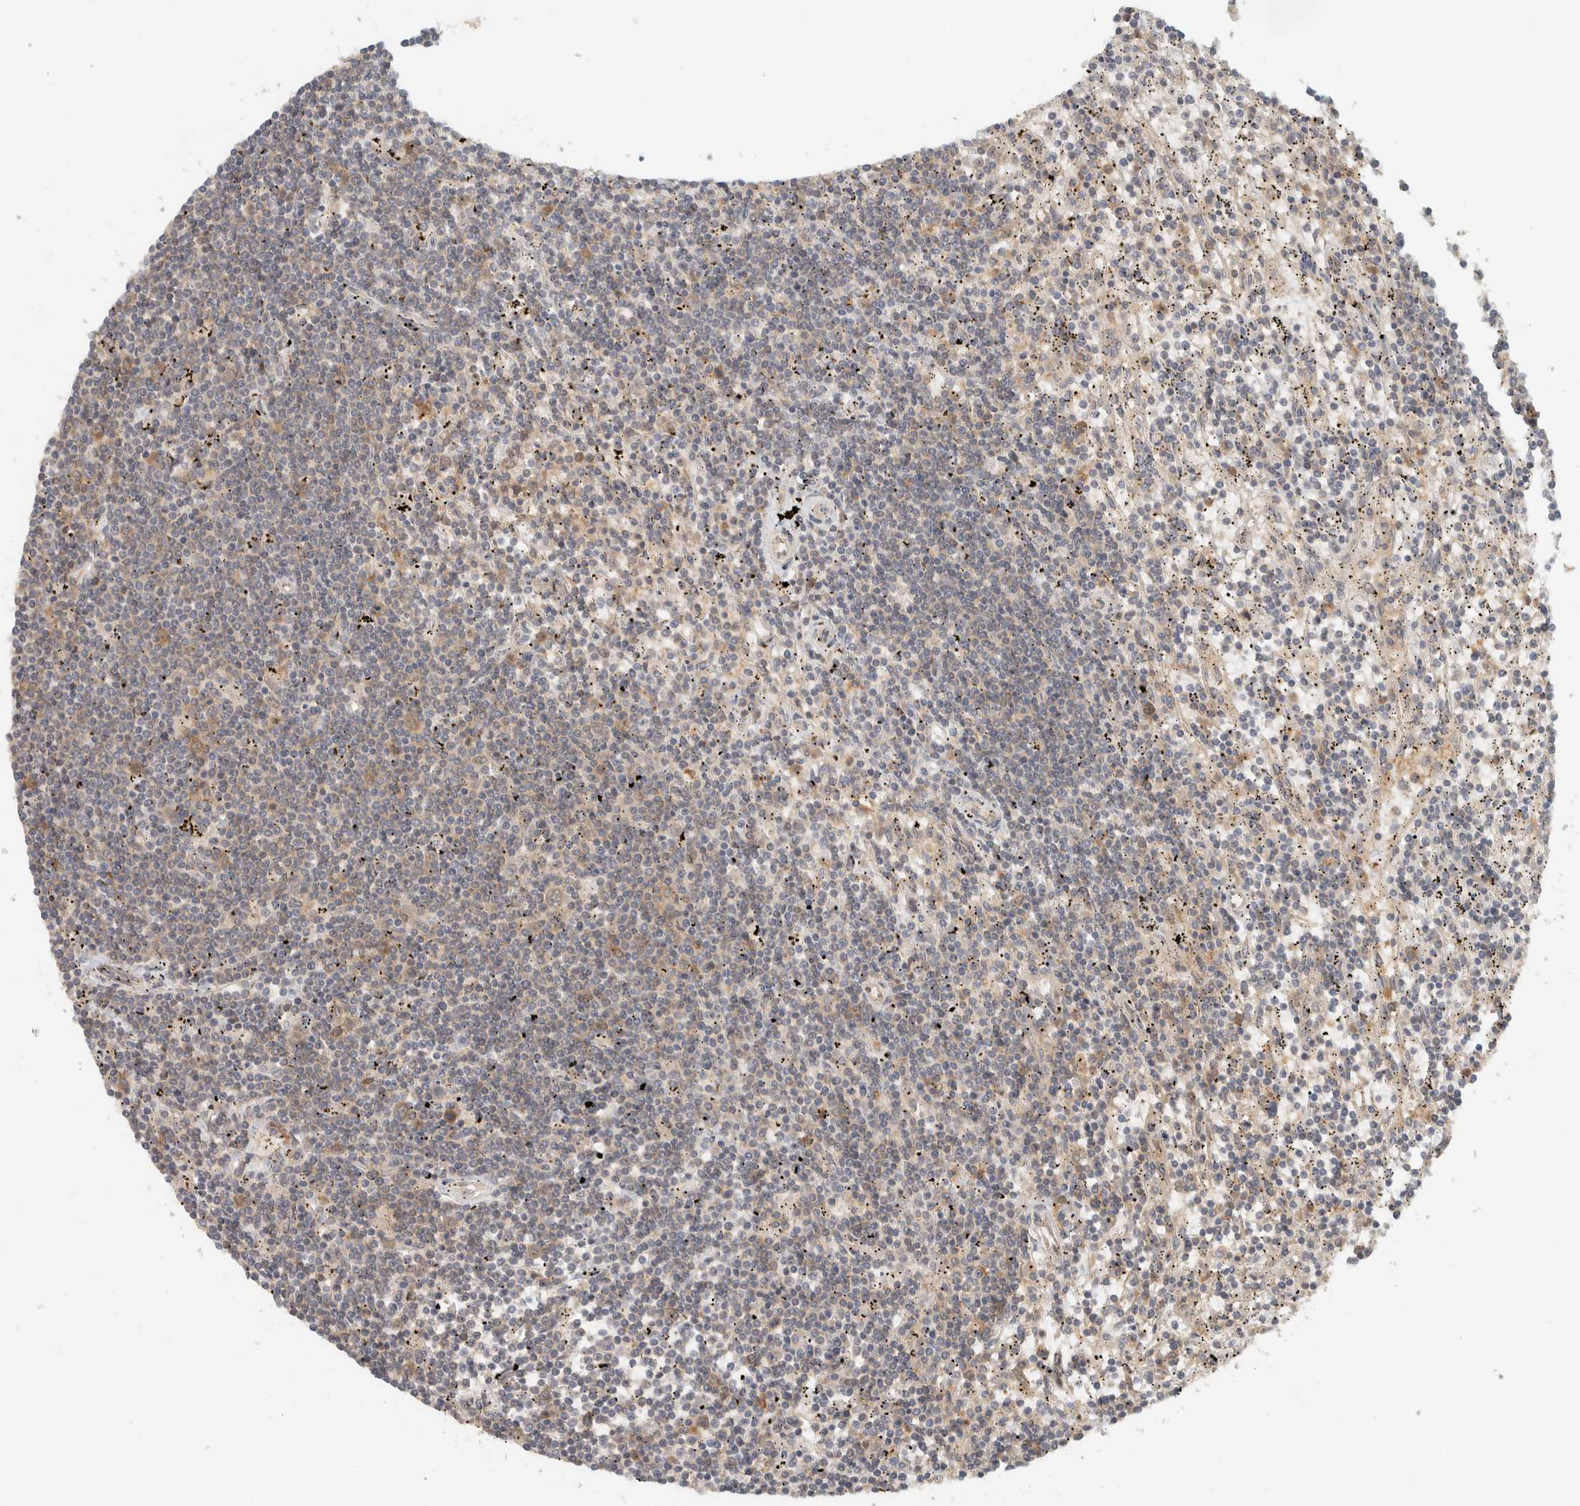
{"staining": {"intensity": "negative", "quantity": "none", "location": "none"}, "tissue": "lymphoma", "cell_type": "Tumor cells", "image_type": "cancer", "snomed": [{"axis": "morphology", "description": "Malignant lymphoma, non-Hodgkin's type, Low grade"}, {"axis": "topography", "description": "Spleen"}], "caption": "This is a histopathology image of immunohistochemistry (IHC) staining of low-grade malignant lymphoma, non-Hodgkin's type, which shows no expression in tumor cells.", "gene": "ADSS2", "patient": {"sex": "male", "age": 76}}